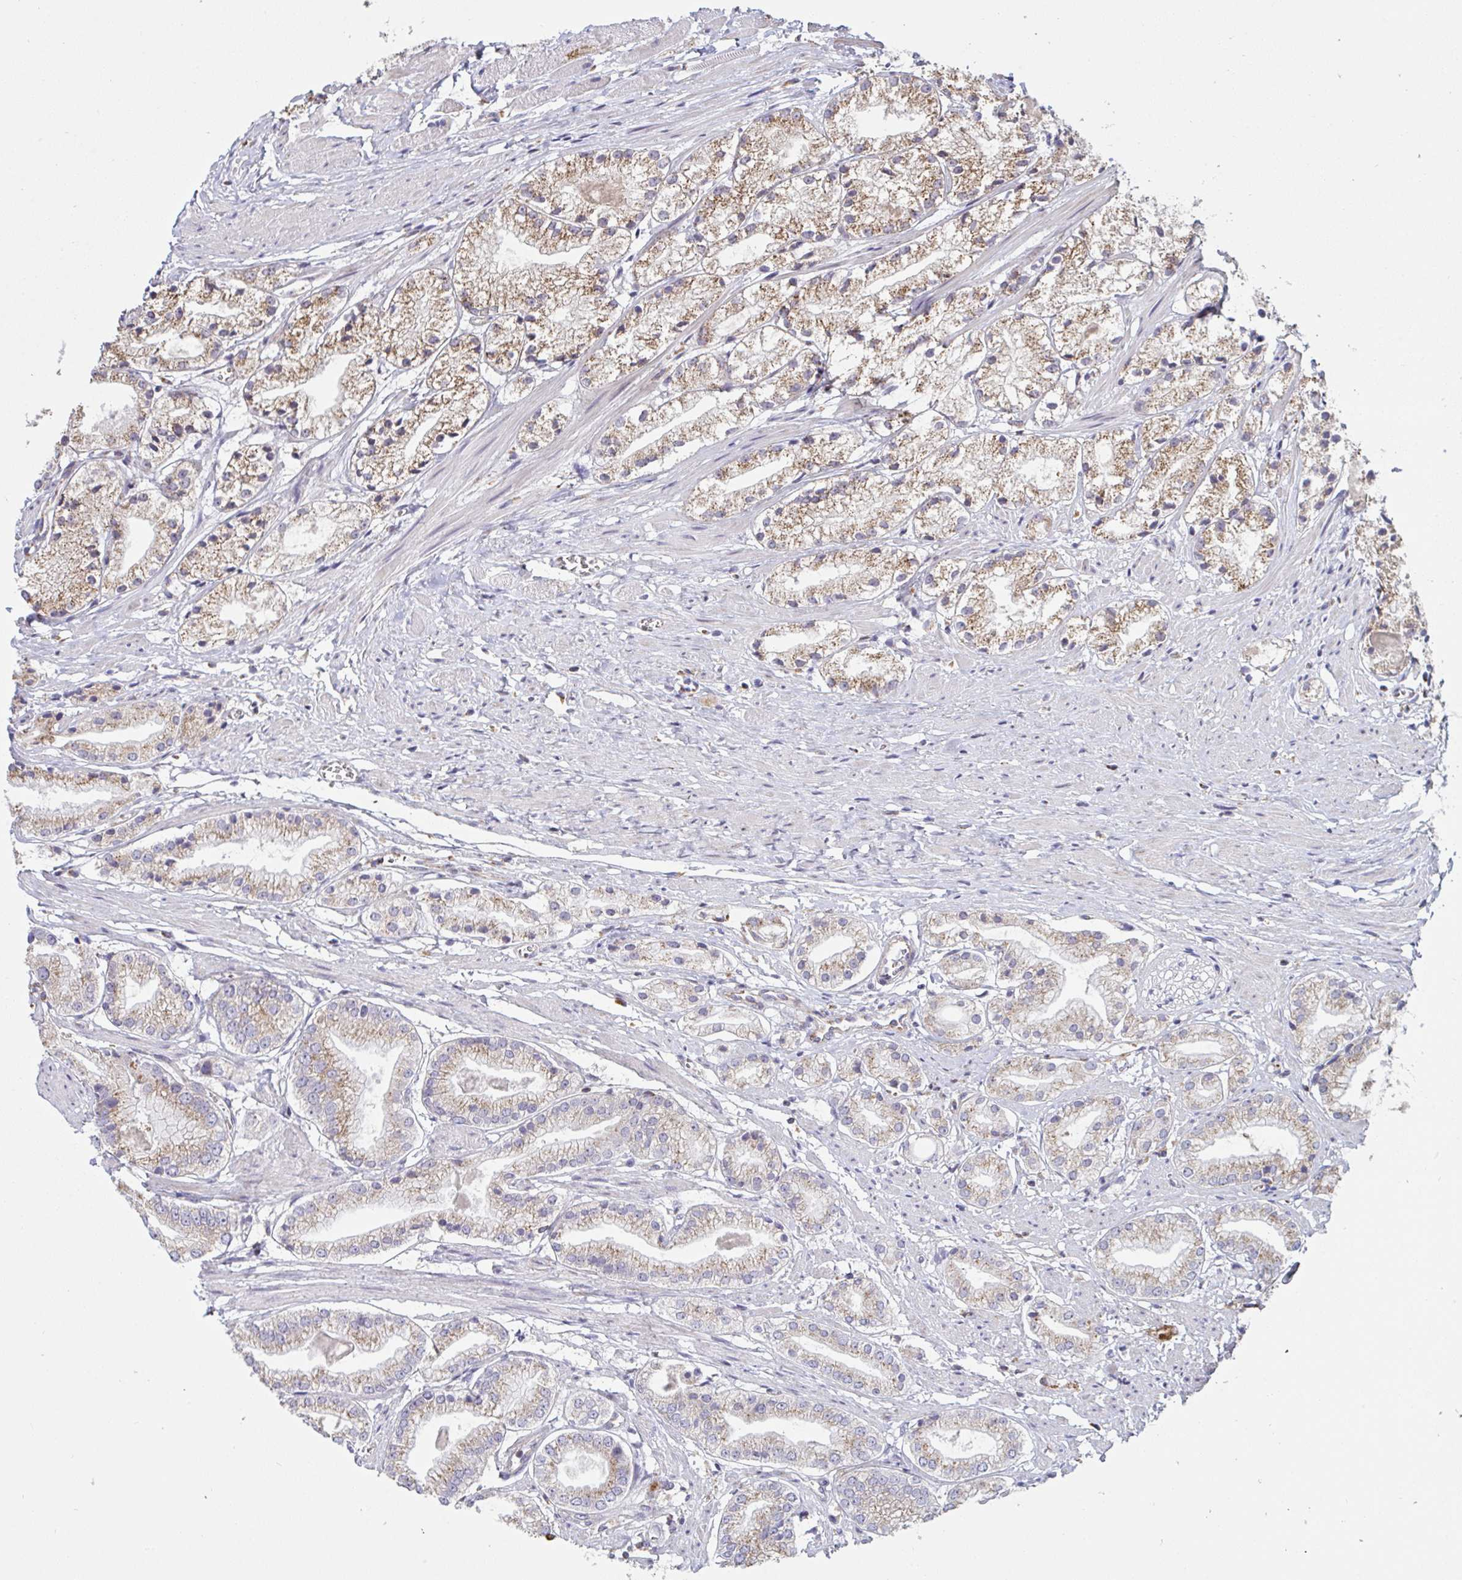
{"staining": {"intensity": "strong", "quantity": "25%-75%", "location": "cytoplasmic/membranous"}, "tissue": "prostate cancer", "cell_type": "Tumor cells", "image_type": "cancer", "snomed": [{"axis": "morphology", "description": "Adenocarcinoma, Low grade"}, {"axis": "topography", "description": "Prostate"}], "caption": "Strong cytoplasmic/membranous positivity for a protein is present in approximately 25%-75% of tumor cells of prostate cancer (low-grade adenocarcinoma) using IHC.", "gene": "MICOS10", "patient": {"sex": "male", "age": 69}}